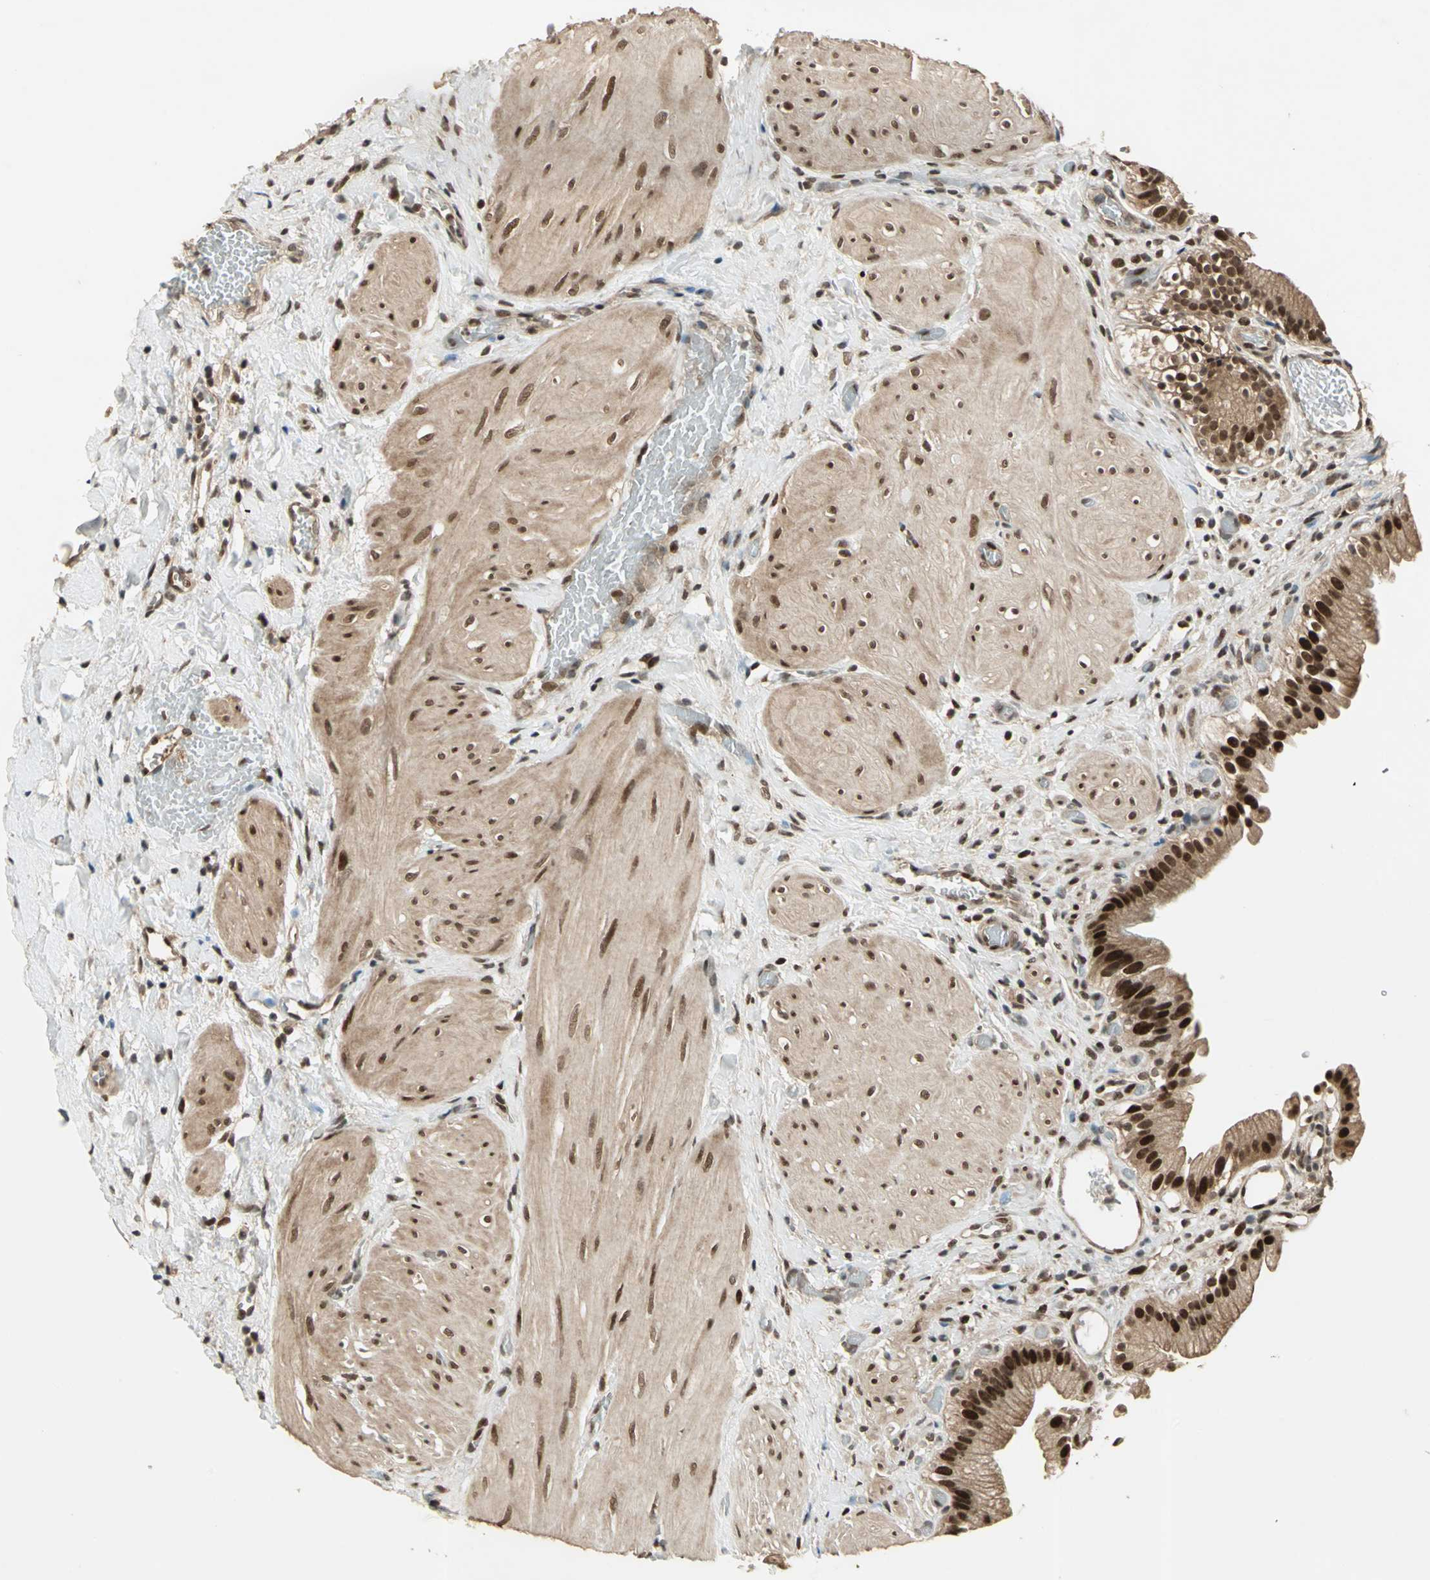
{"staining": {"intensity": "strong", "quantity": ">75%", "location": "cytoplasmic/membranous,nuclear"}, "tissue": "gallbladder", "cell_type": "Glandular cells", "image_type": "normal", "snomed": [{"axis": "morphology", "description": "Normal tissue, NOS"}, {"axis": "topography", "description": "Gallbladder"}], "caption": "About >75% of glandular cells in unremarkable gallbladder demonstrate strong cytoplasmic/membranous,nuclear protein positivity as visualized by brown immunohistochemical staining.", "gene": "PSMC3", "patient": {"sex": "male", "age": 65}}